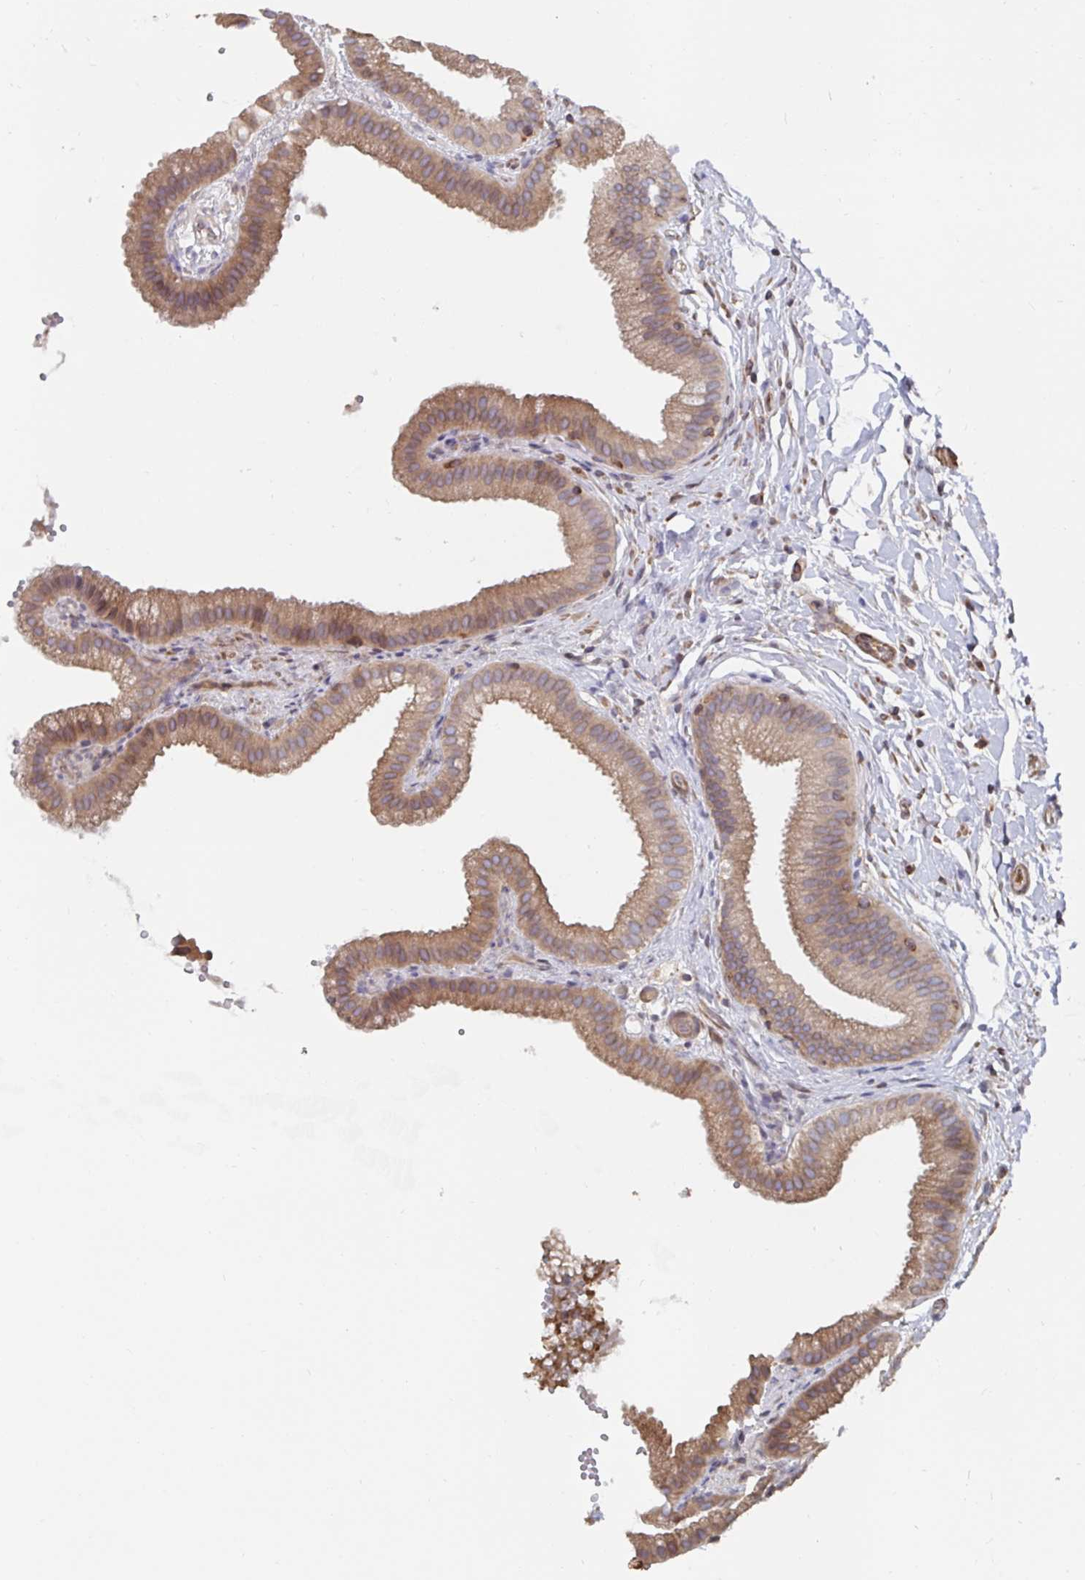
{"staining": {"intensity": "moderate", "quantity": ">75%", "location": "cytoplasmic/membranous"}, "tissue": "gallbladder", "cell_type": "Glandular cells", "image_type": "normal", "snomed": [{"axis": "morphology", "description": "Normal tissue, NOS"}, {"axis": "topography", "description": "Gallbladder"}], "caption": "A photomicrograph showing moderate cytoplasmic/membranous staining in approximately >75% of glandular cells in benign gallbladder, as visualized by brown immunohistochemical staining.", "gene": "BCAP29", "patient": {"sex": "female", "age": 63}}